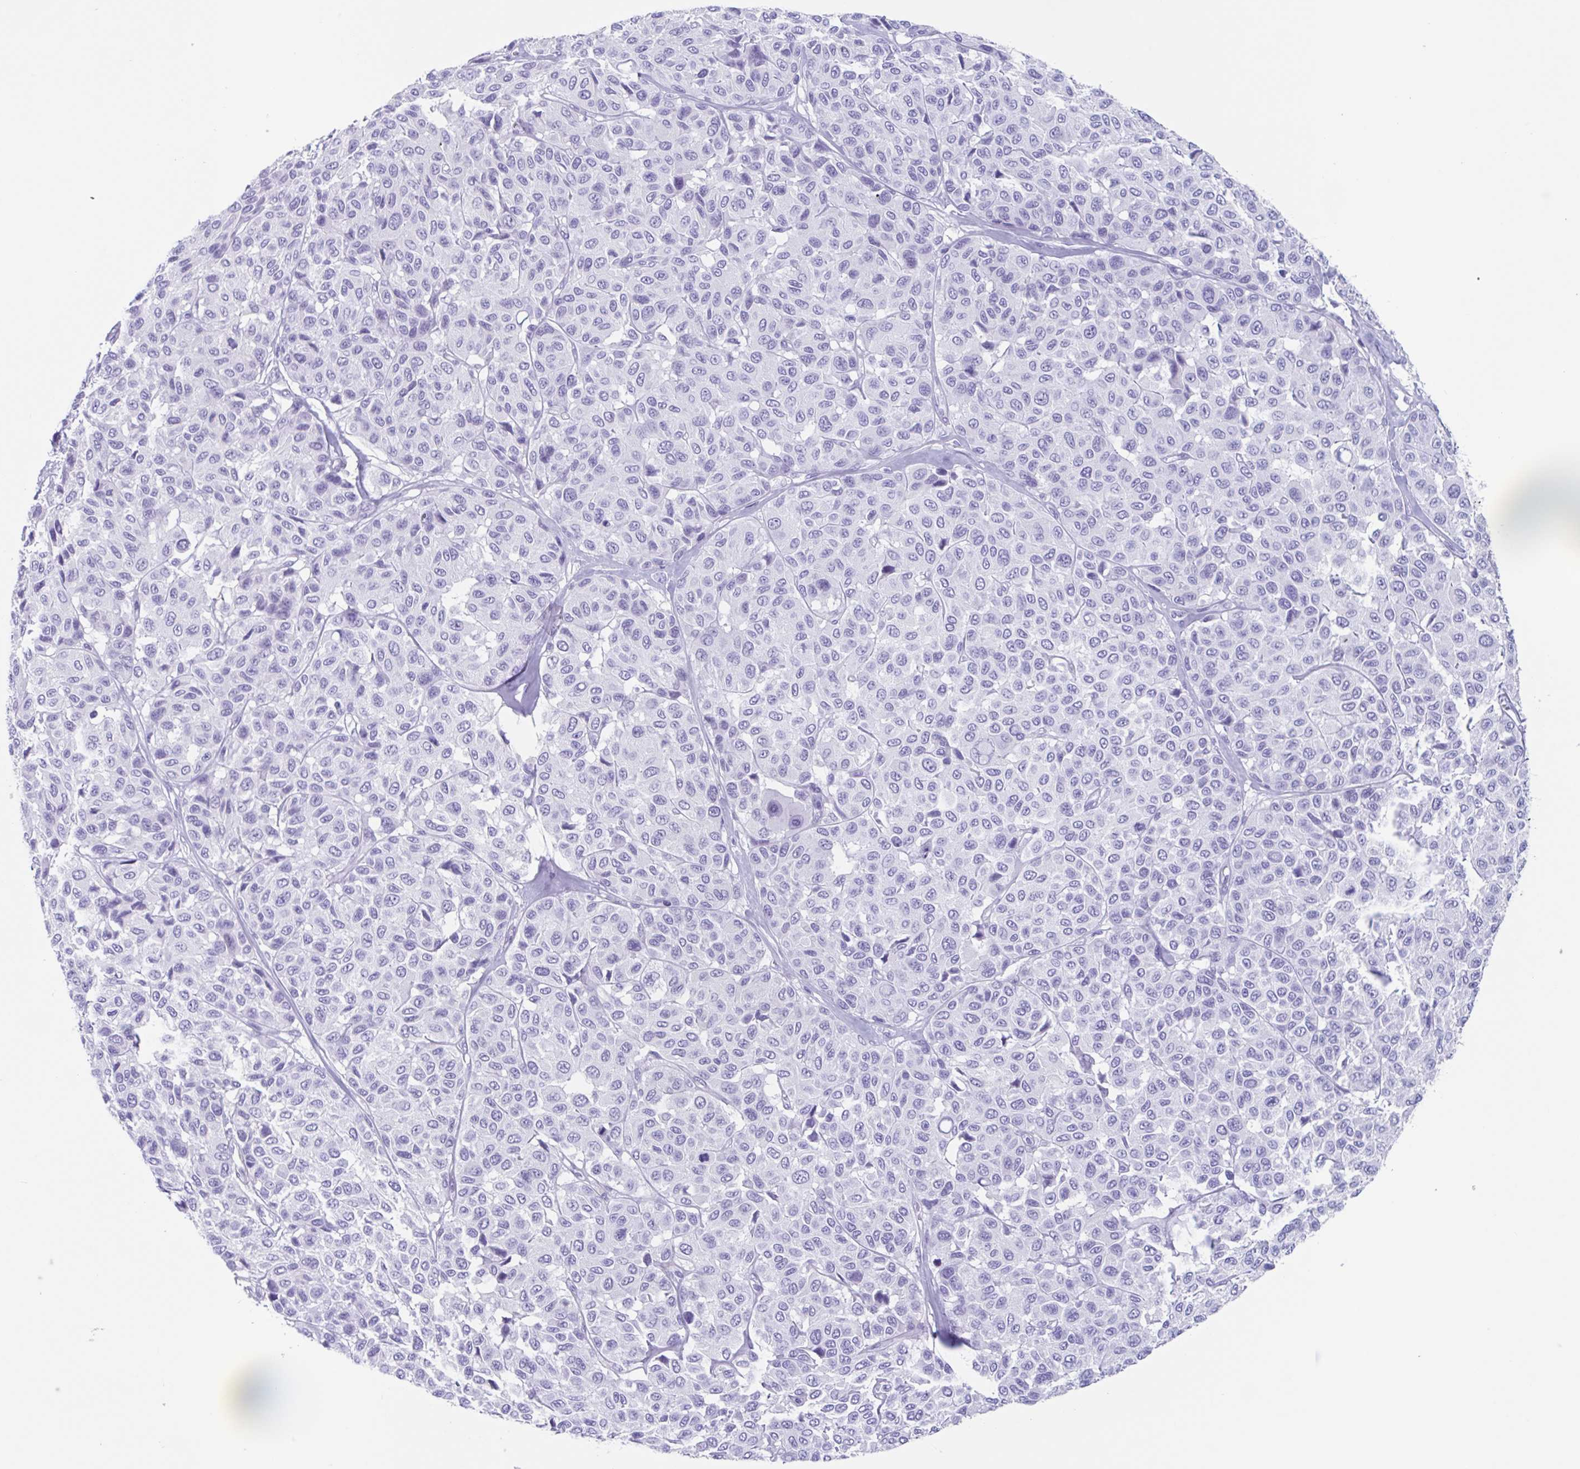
{"staining": {"intensity": "negative", "quantity": "none", "location": "none"}, "tissue": "melanoma", "cell_type": "Tumor cells", "image_type": "cancer", "snomed": [{"axis": "morphology", "description": "Malignant melanoma, NOS"}, {"axis": "topography", "description": "Skin"}], "caption": "DAB immunohistochemical staining of human melanoma reveals no significant expression in tumor cells.", "gene": "TAS2R41", "patient": {"sex": "female", "age": 66}}